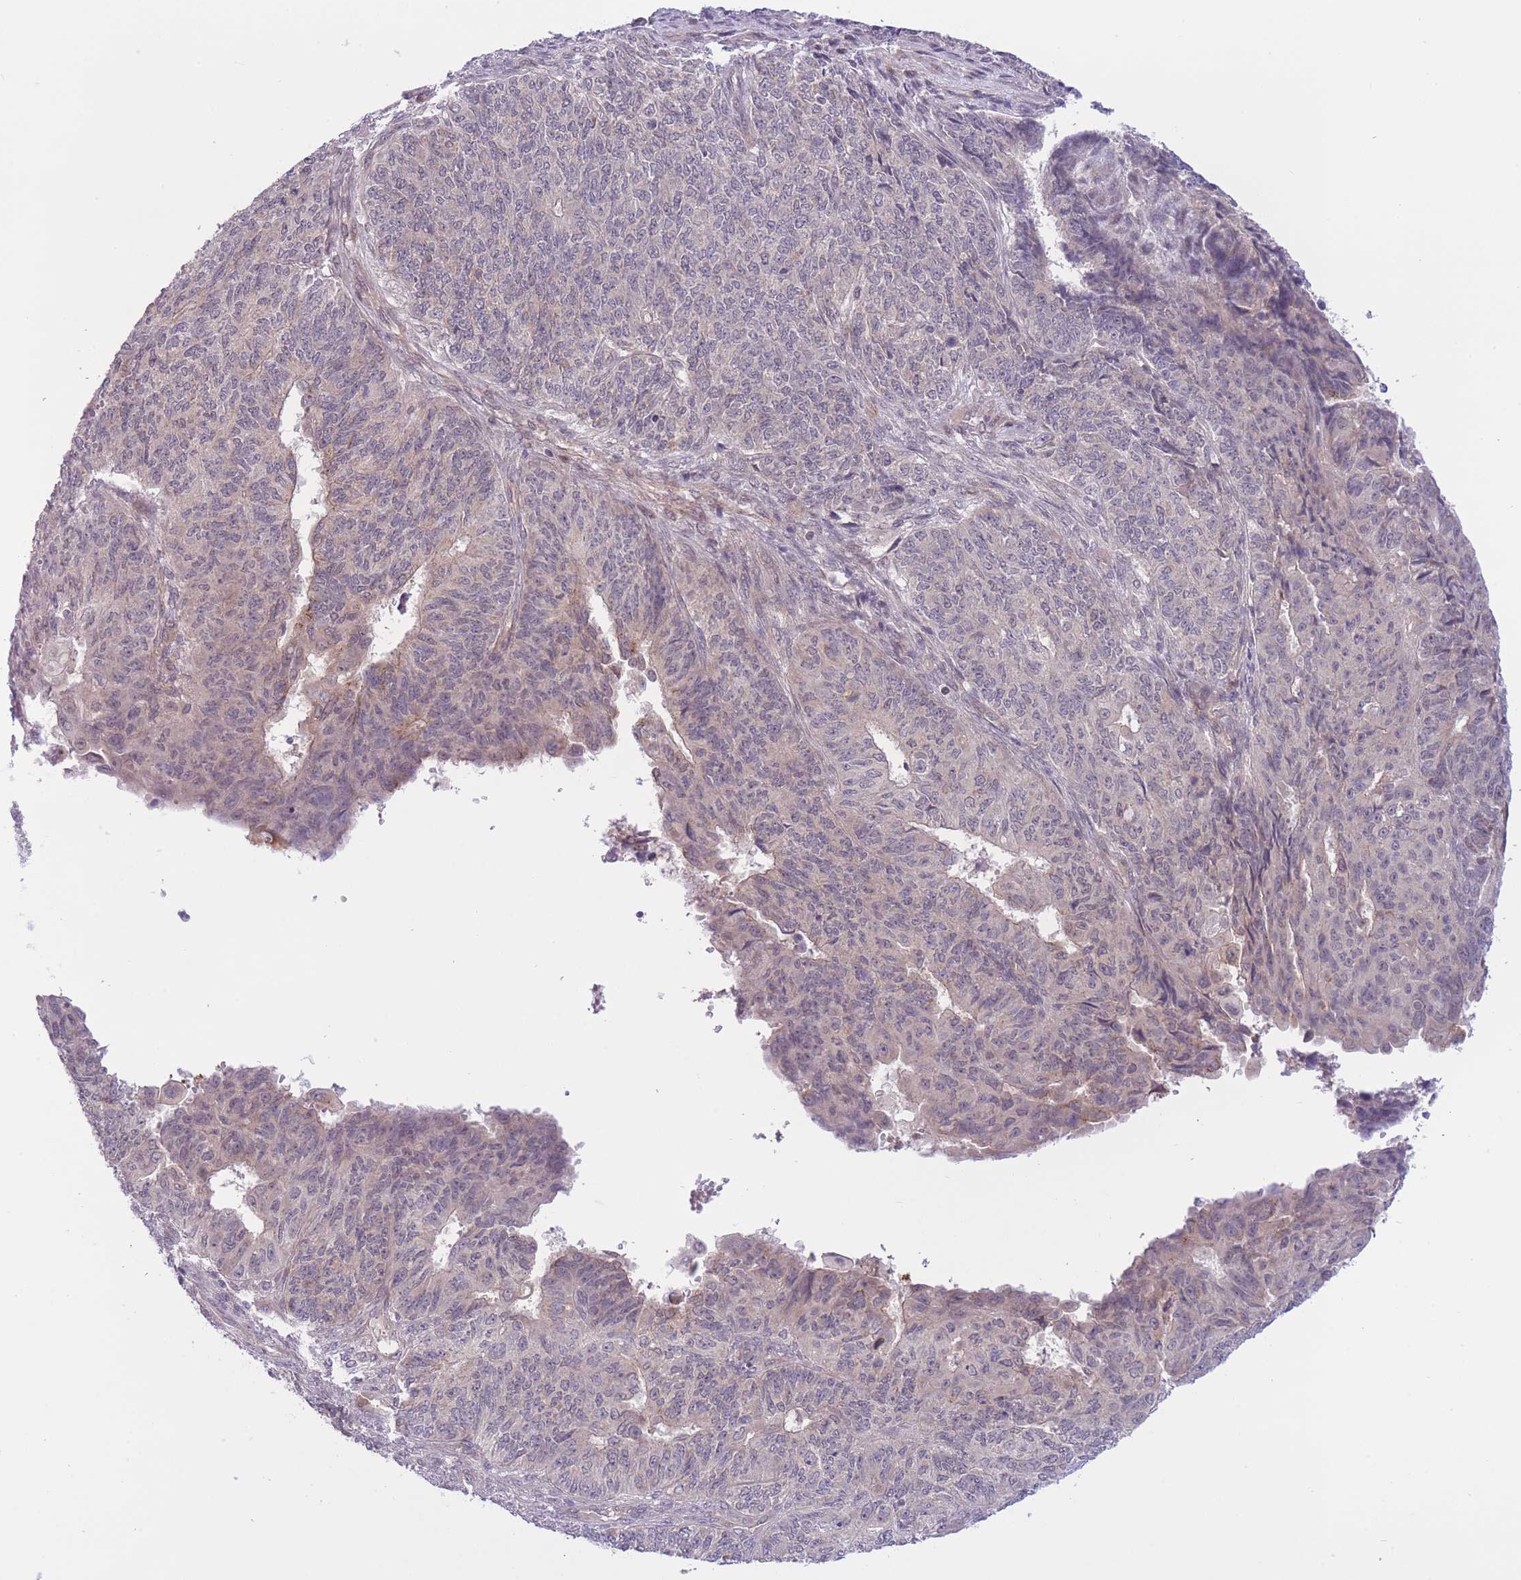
{"staining": {"intensity": "weak", "quantity": "<25%", "location": "cytoplasmic/membranous"}, "tissue": "endometrial cancer", "cell_type": "Tumor cells", "image_type": "cancer", "snomed": [{"axis": "morphology", "description": "Adenocarcinoma, NOS"}, {"axis": "topography", "description": "Endometrium"}], "caption": "This histopathology image is of adenocarcinoma (endometrial) stained with IHC to label a protein in brown with the nuclei are counter-stained blue. There is no expression in tumor cells.", "gene": "CDC25B", "patient": {"sex": "female", "age": 32}}